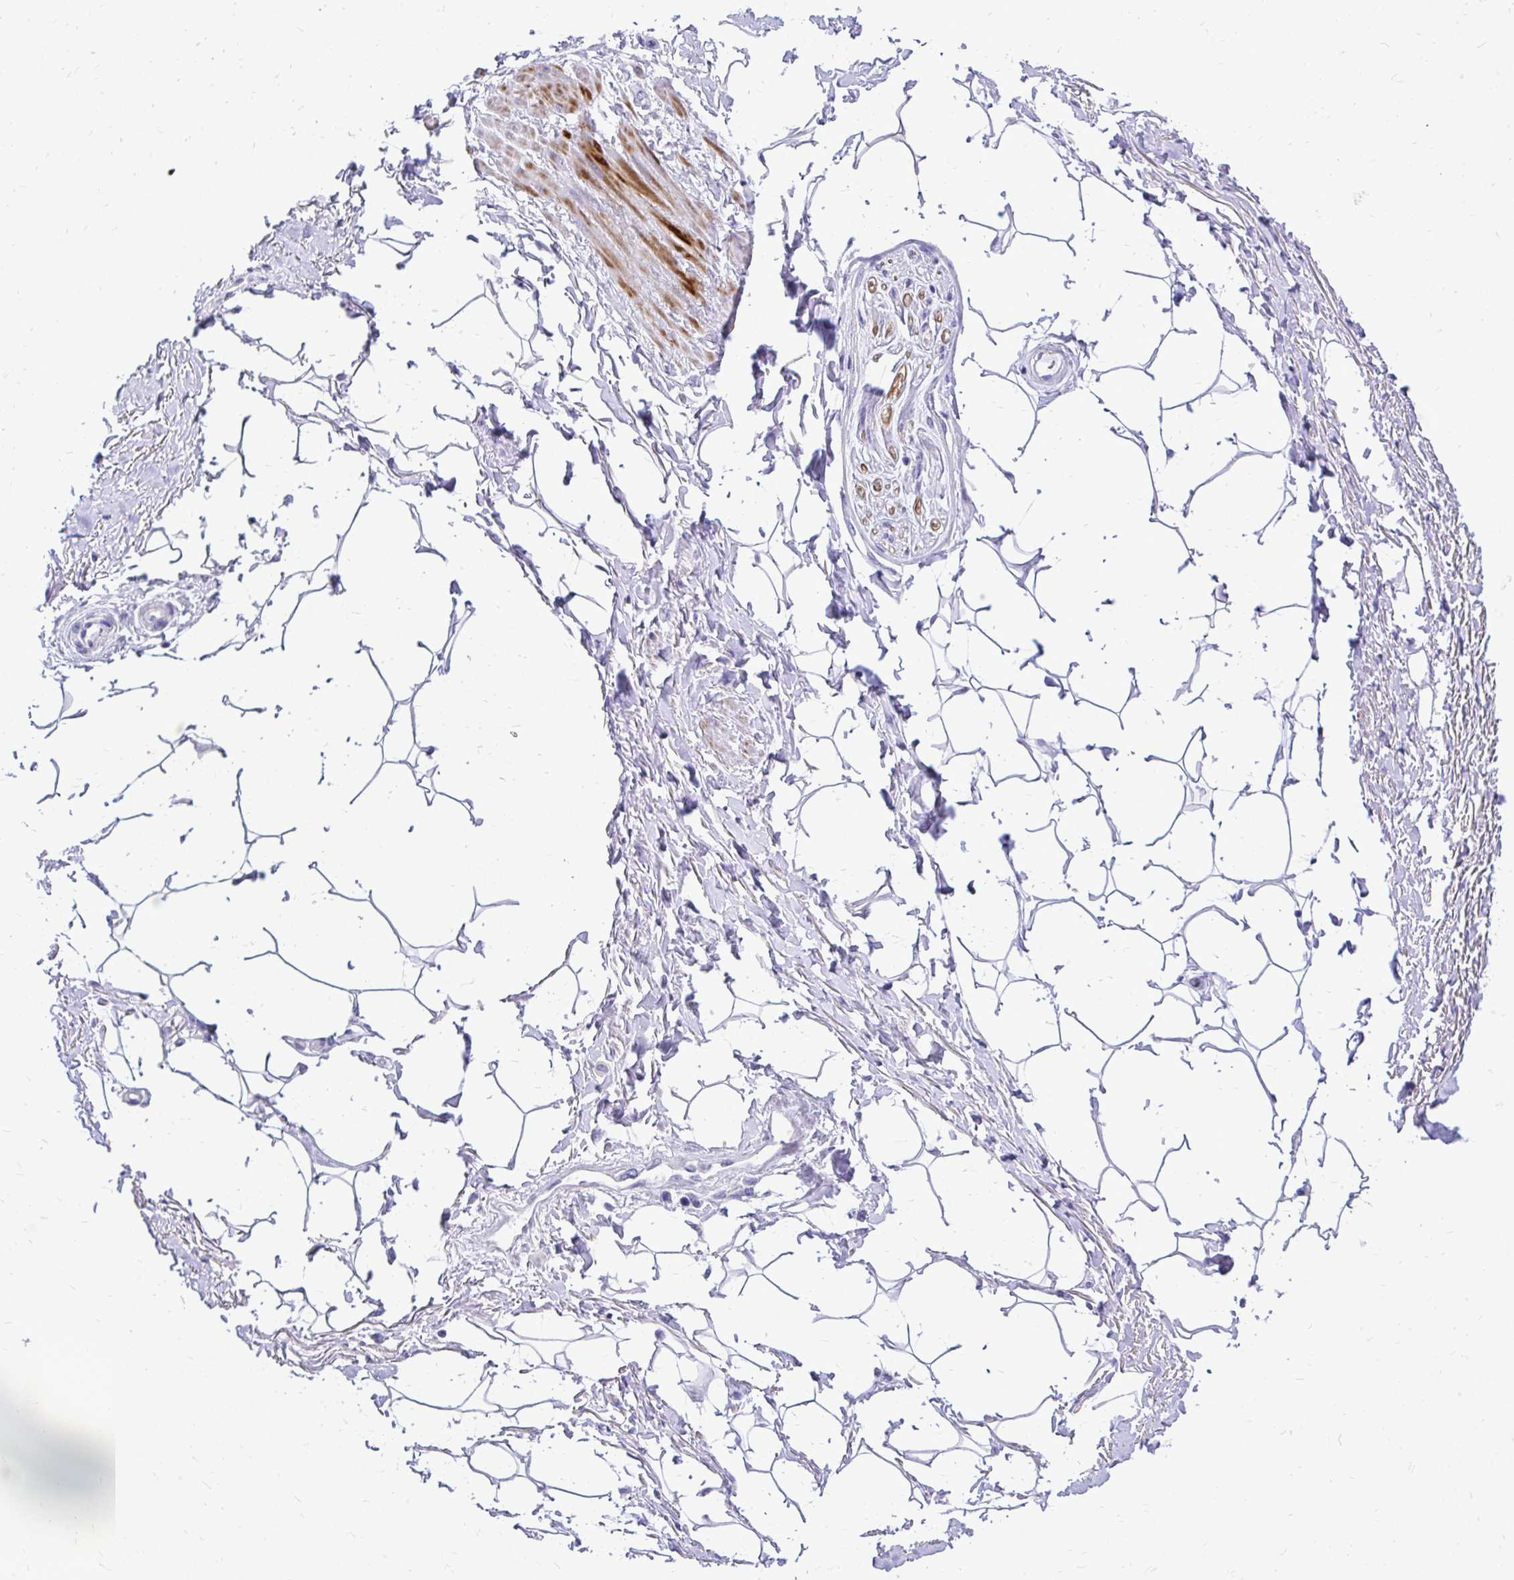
{"staining": {"intensity": "negative", "quantity": "none", "location": "none"}, "tissue": "adipose tissue", "cell_type": "Adipocytes", "image_type": "normal", "snomed": [{"axis": "morphology", "description": "Normal tissue, NOS"}, {"axis": "topography", "description": "Peripheral nerve tissue"}], "caption": "Immunohistochemistry micrograph of unremarkable adipose tissue stained for a protein (brown), which demonstrates no positivity in adipocytes.", "gene": "ZSWIM9", "patient": {"sex": "male", "age": 51}}